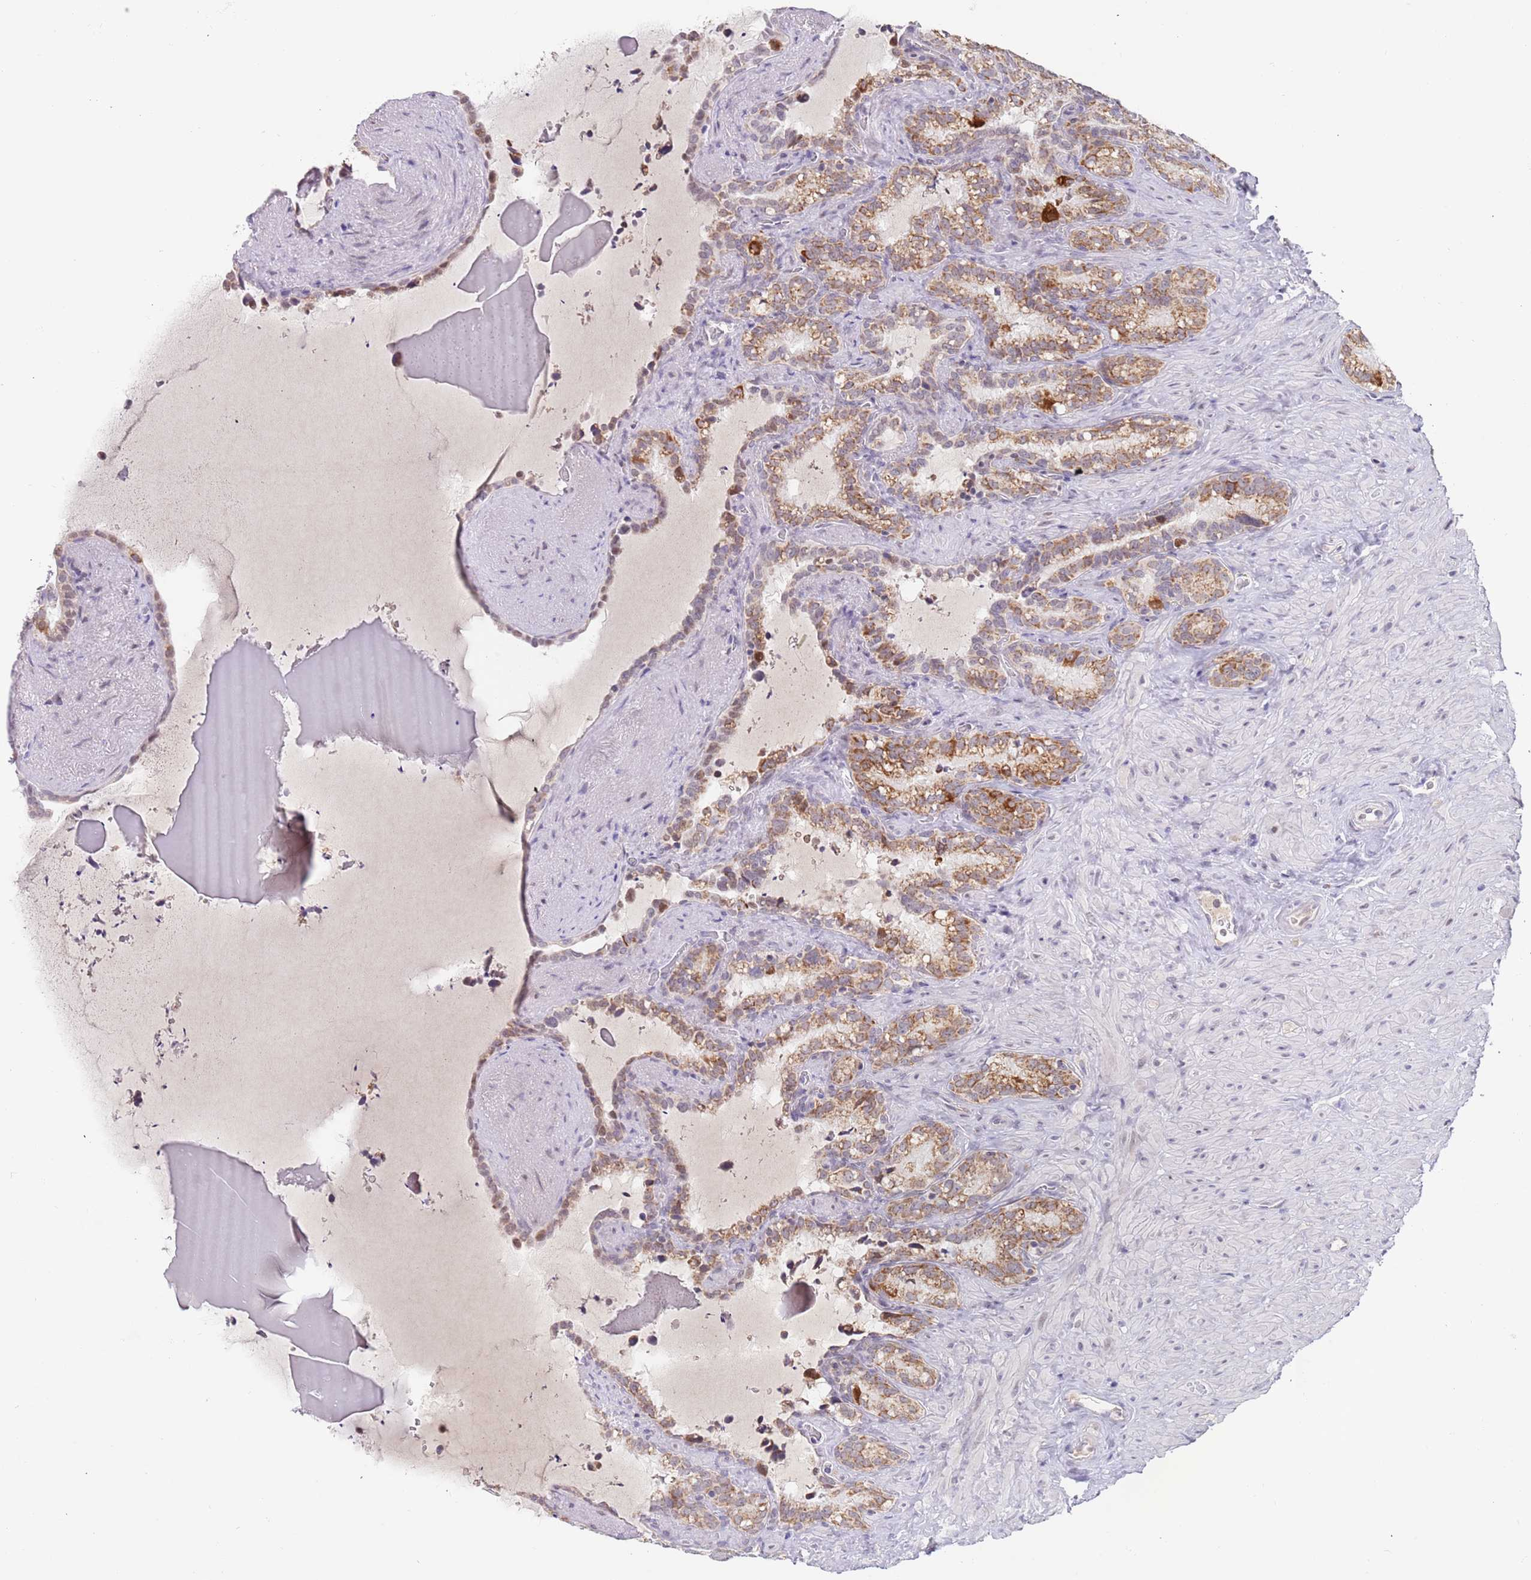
{"staining": {"intensity": "moderate", "quantity": ">75%", "location": "cytoplasmic/membranous,nuclear"}, "tissue": "seminal vesicle", "cell_type": "Glandular cells", "image_type": "normal", "snomed": [{"axis": "morphology", "description": "Normal tissue, NOS"}, {"axis": "topography", "description": "Prostate"}, {"axis": "topography", "description": "Seminal veicle"}], "caption": "This histopathology image exhibits unremarkable seminal vesicle stained with IHC to label a protein in brown. The cytoplasmic/membranous,nuclear of glandular cells show moderate positivity for the protein. Nuclei are counter-stained blue.", "gene": "TIMM13", "patient": {"sex": "male", "age": 58}}